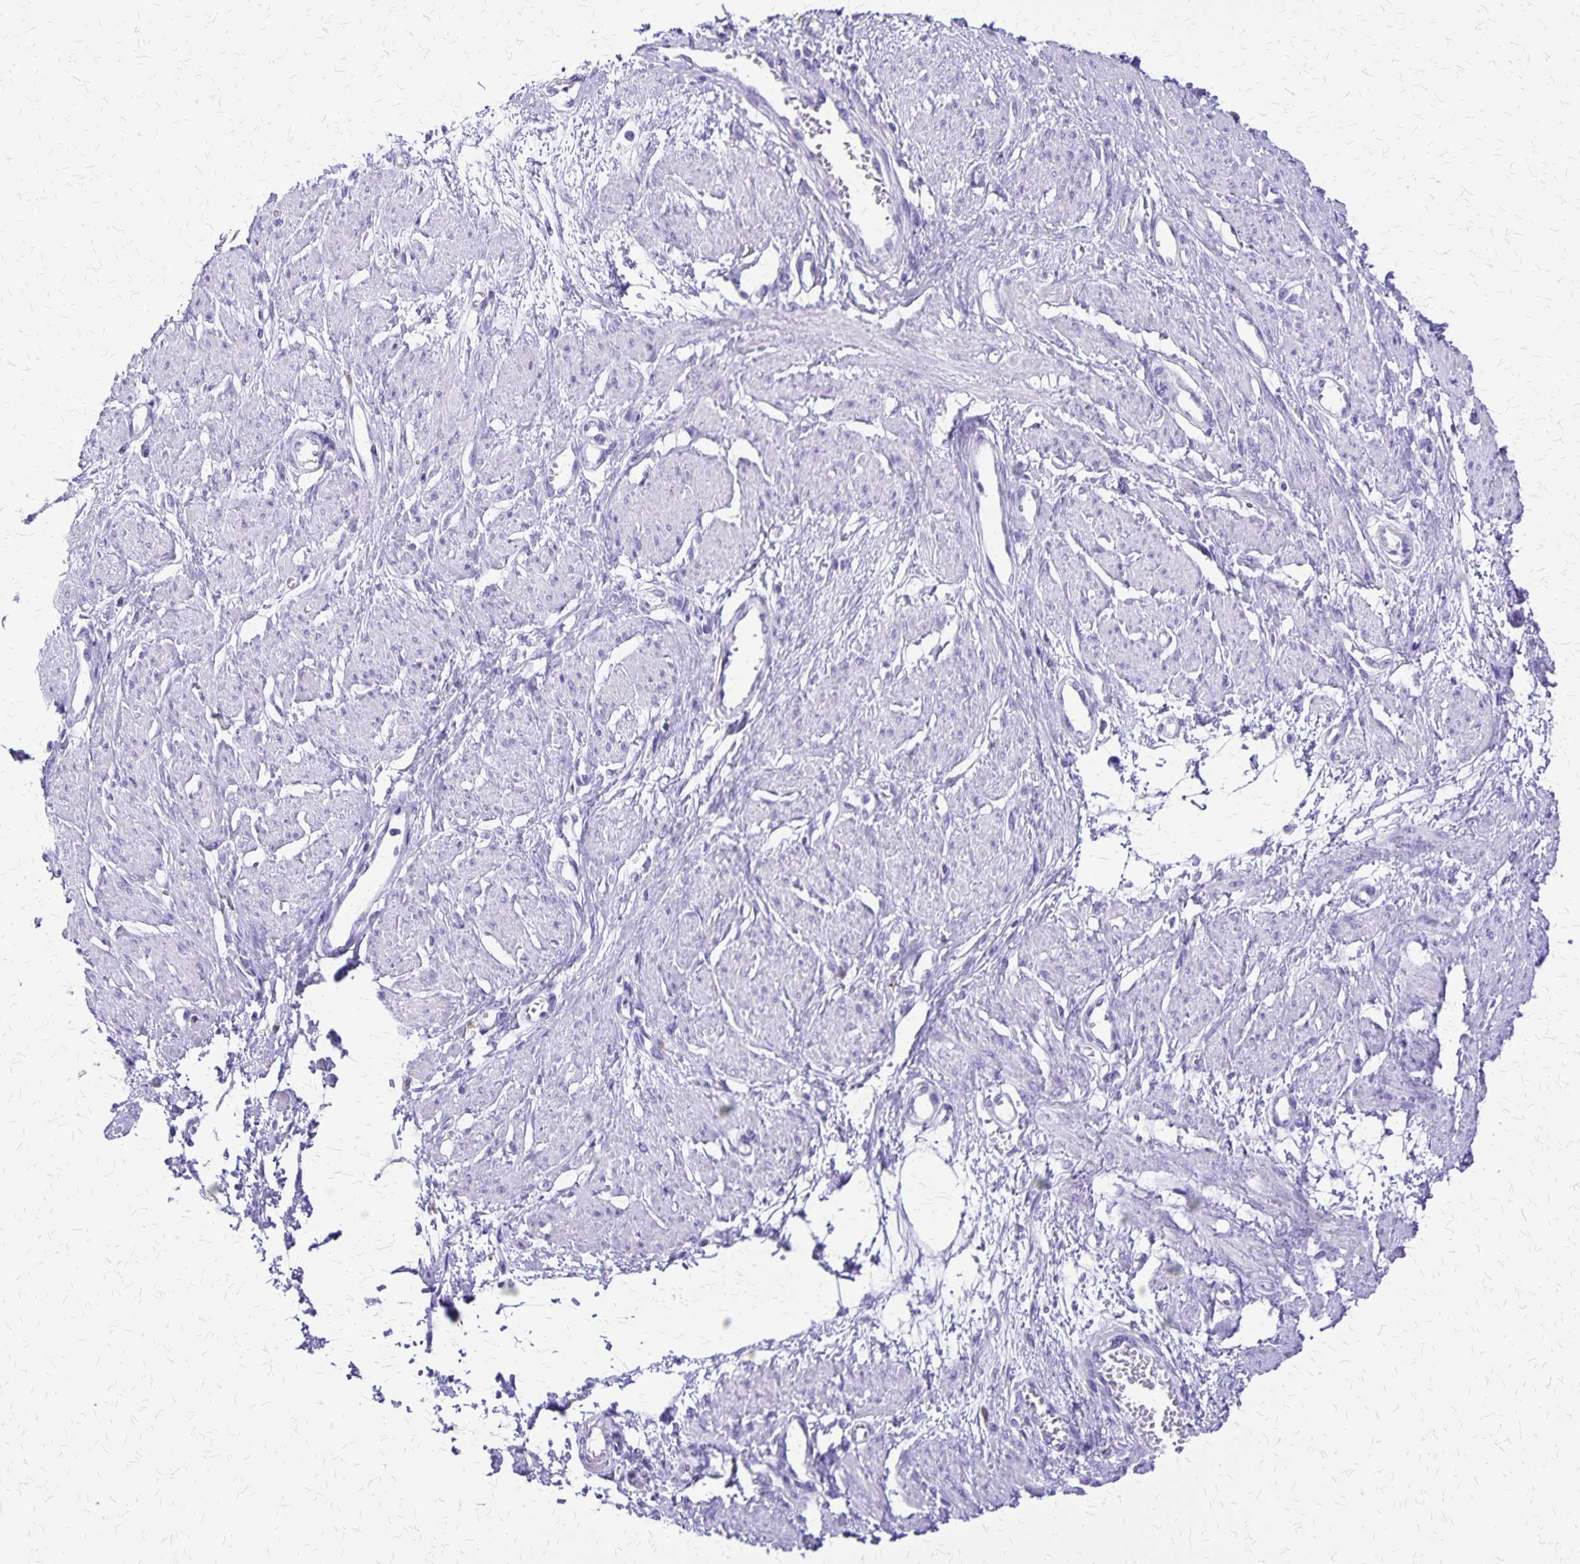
{"staining": {"intensity": "negative", "quantity": "none", "location": "none"}, "tissue": "smooth muscle", "cell_type": "Smooth muscle cells", "image_type": "normal", "snomed": [{"axis": "morphology", "description": "Normal tissue, NOS"}, {"axis": "topography", "description": "Smooth muscle"}, {"axis": "topography", "description": "Uterus"}], "caption": "This is an IHC histopathology image of normal human smooth muscle. There is no staining in smooth muscle cells.", "gene": "SLC13A2", "patient": {"sex": "female", "age": 39}}